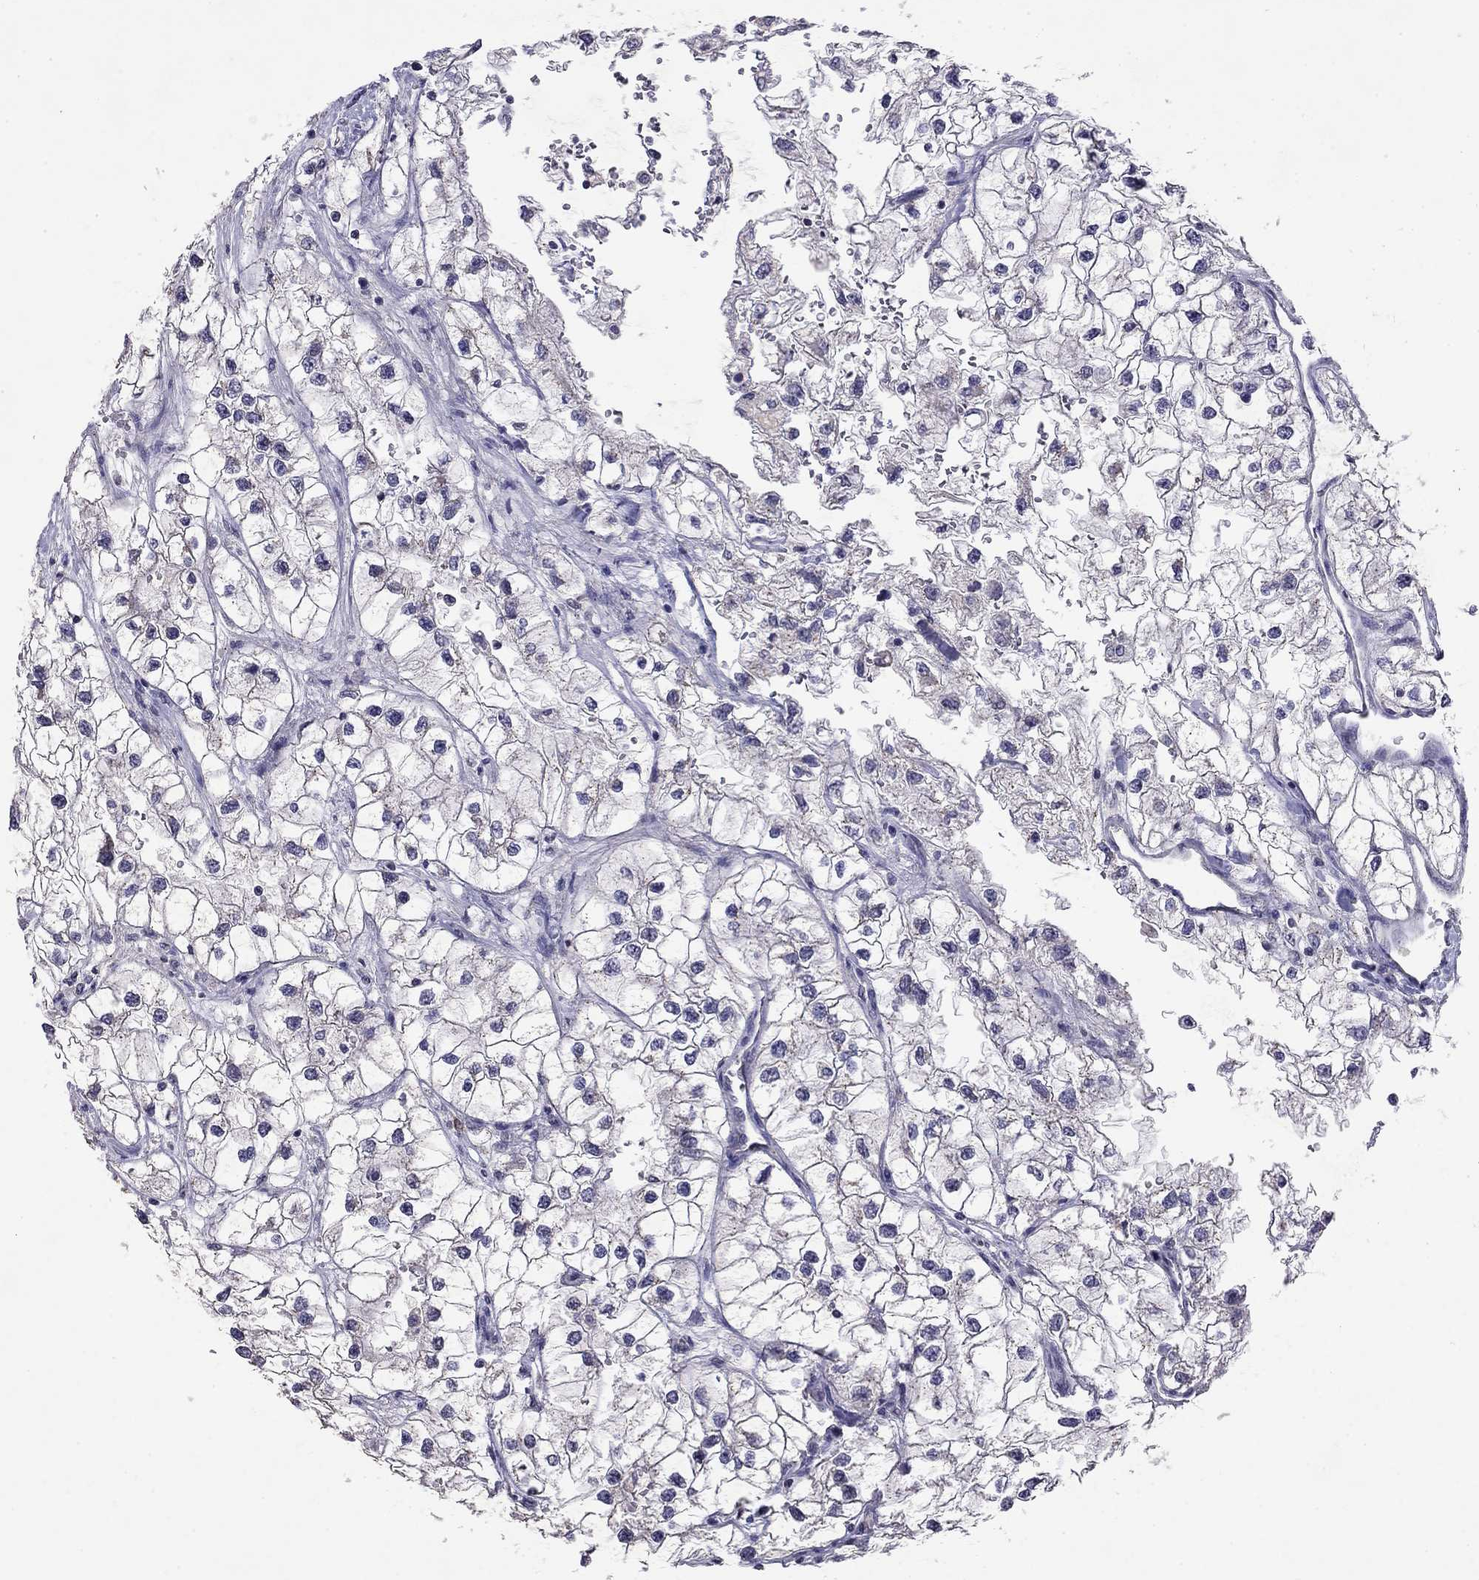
{"staining": {"intensity": "negative", "quantity": "none", "location": "none"}, "tissue": "renal cancer", "cell_type": "Tumor cells", "image_type": "cancer", "snomed": [{"axis": "morphology", "description": "Adenocarcinoma, NOS"}, {"axis": "topography", "description": "Kidney"}], "caption": "Immunohistochemical staining of renal cancer exhibits no significant expression in tumor cells.", "gene": "WNK3", "patient": {"sex": "male", "age": 59}}